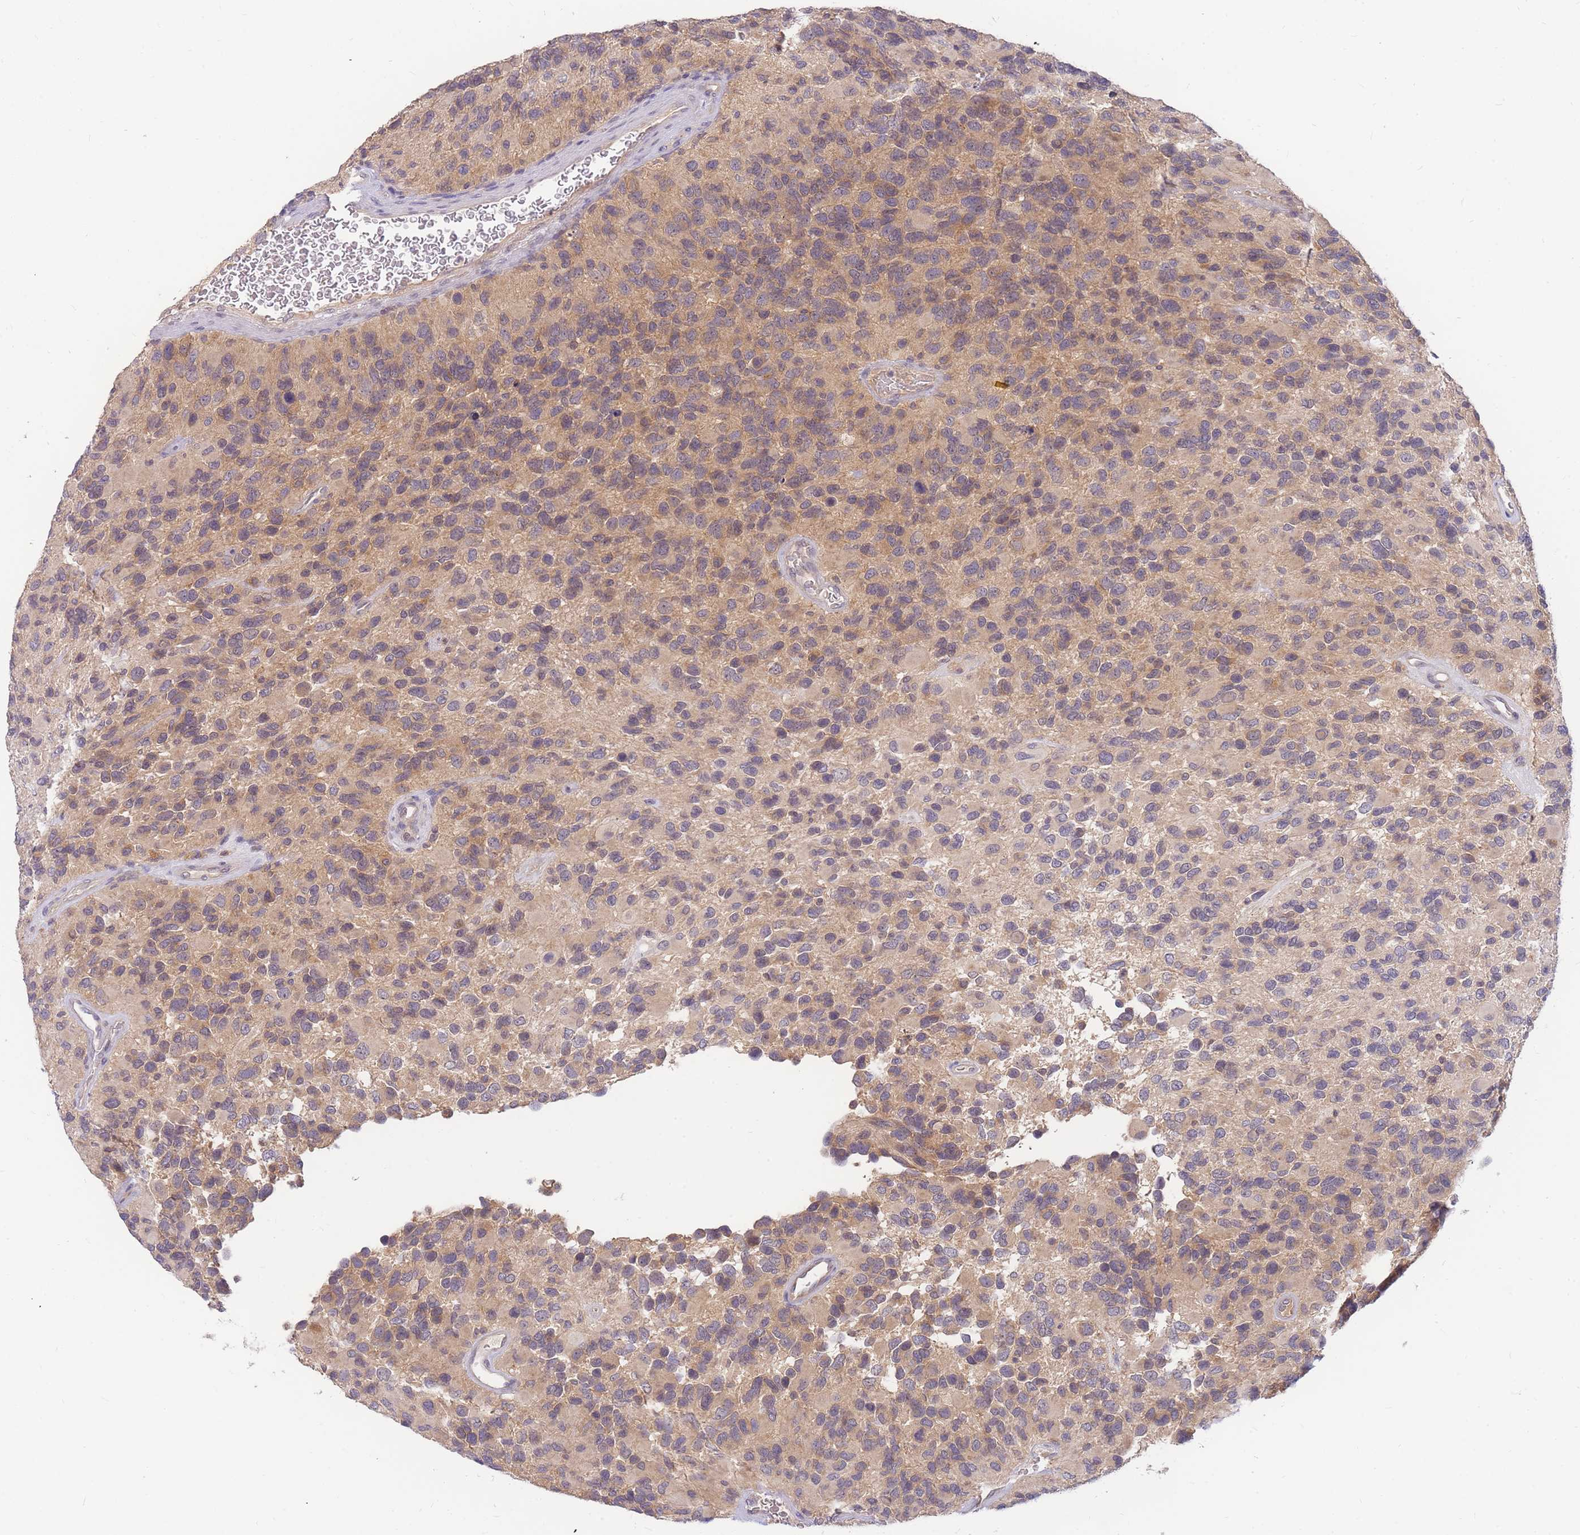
{"staining": {"intensity": "weak", "quantity": "25%-75%", "location": "cytoplasmic/membranous"}, "tissue": "glioma", "cell_type": "Tumor cells", "image_type": "cancer", "snomed": [{"axis": "morphology", "description": "Glioma, malignant, High grade"}, {"axis": "topography", "description": "Brain"}], "caption": "This image displays immunohistochemistry staining of malignant high-grade glioma, with low weak cytoplasmic/membranous expression in approximately 25%-75% of tumor cells.", "gene": "ZNF577", "patient": {"sex": "male", "age": 77}}